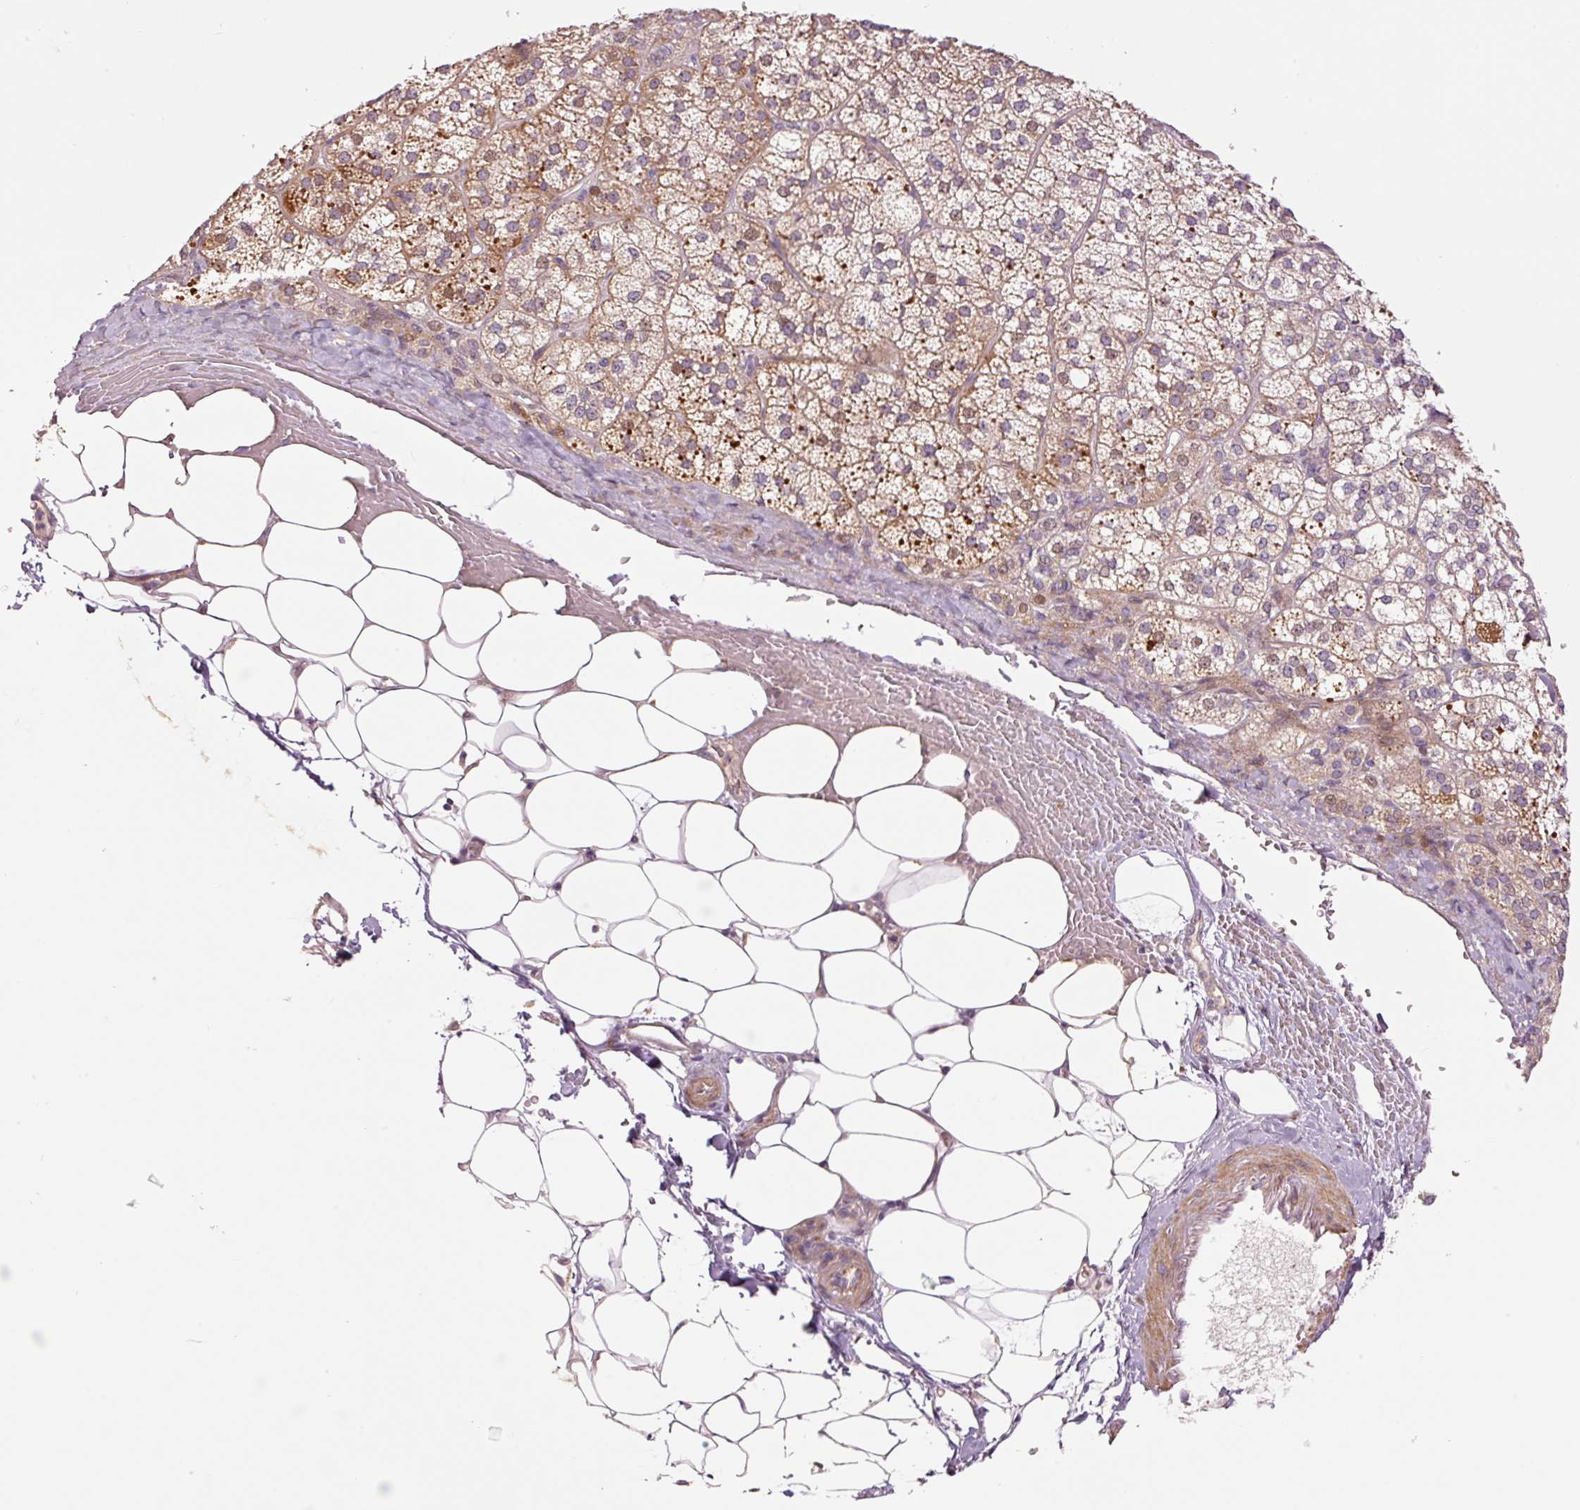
{"staining": {"intensity": "strong", "quantity": "25%-75%", "location": "cytoplasmic/membranous"}, "tissue": "adrenal gland", "cell_type": "Glandular cells", "image_type": "normal", "snomed": [{"axis": "morphology", "description": "Normal tissue, NOS"}, {"axis": "topography", "description": "Adrenal gland"}], "caption": "Protein expression analysis of normal human adrenal gland reveals strong cytoplasmic/membranous expression in about 25%-75% of glandular cells. (DAB (3,3'-diaminobenzidine) IHC, brown staining for protein, blue staining for nuclei).", "gene": "SLC29A3", "patient": {"sex": "female", "age": 60}}